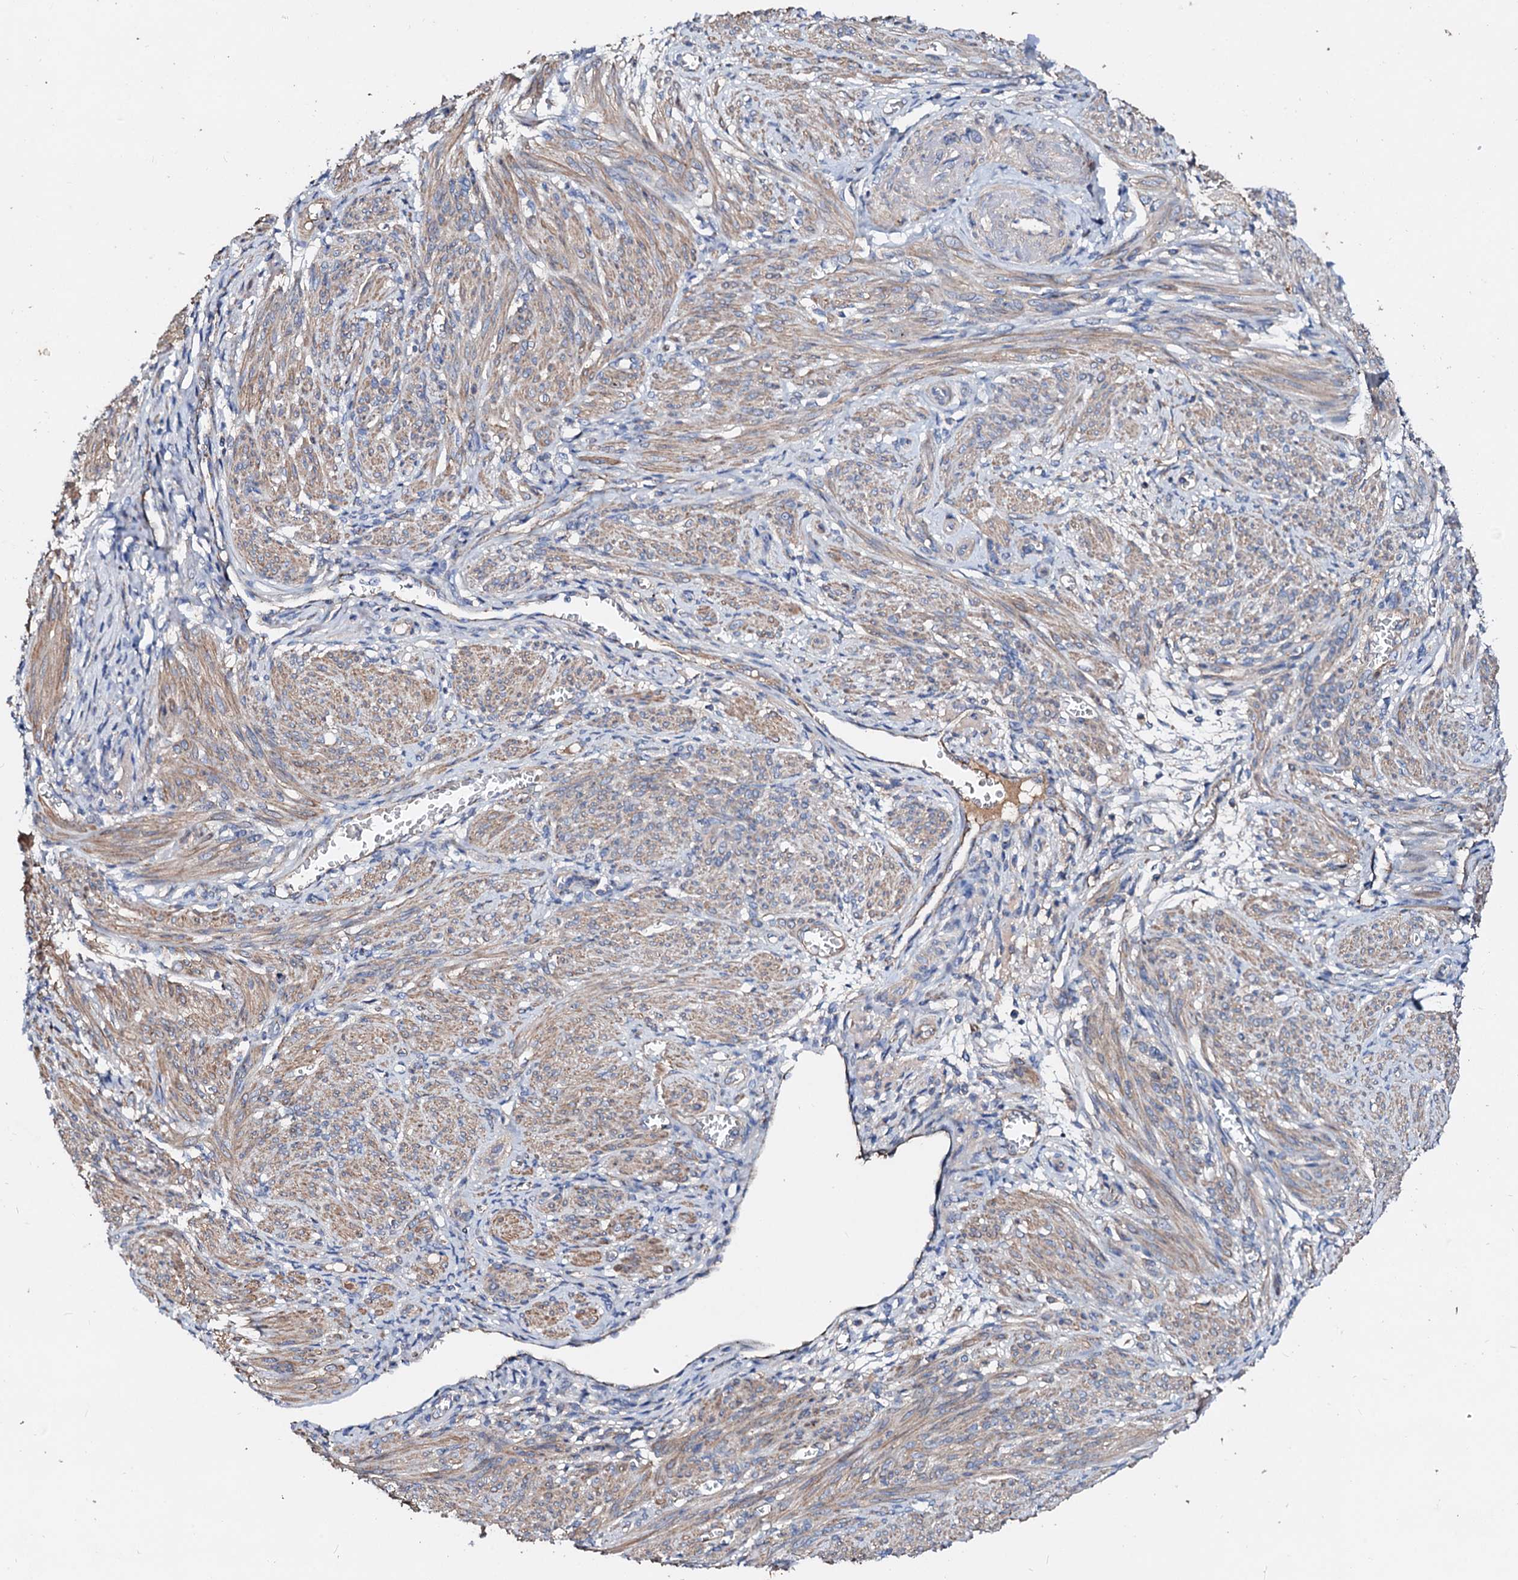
{"staining": {"intensity": "moderate", "quantity": ">75%", "location": "cytoplasmic/membranous"}, "tissue": "smooth muscle", "cell_type": "Smooth muscle cells", "image_type": "normal", "snomed": [{"axis": "morphology", "description": "Normal tissue, NOS"}, {"axis": "topography", "description": "Smooth muscle"}], "caption": "The micrograph demonstrates immunohistochemical staining of benign smooth muscle. There is moderate cytoplasmic/membranous positivity is seen in about >75% of smooth muscle cells.", "gene": "FIBIN", "patient": {"sex": "female", "age": 39}}